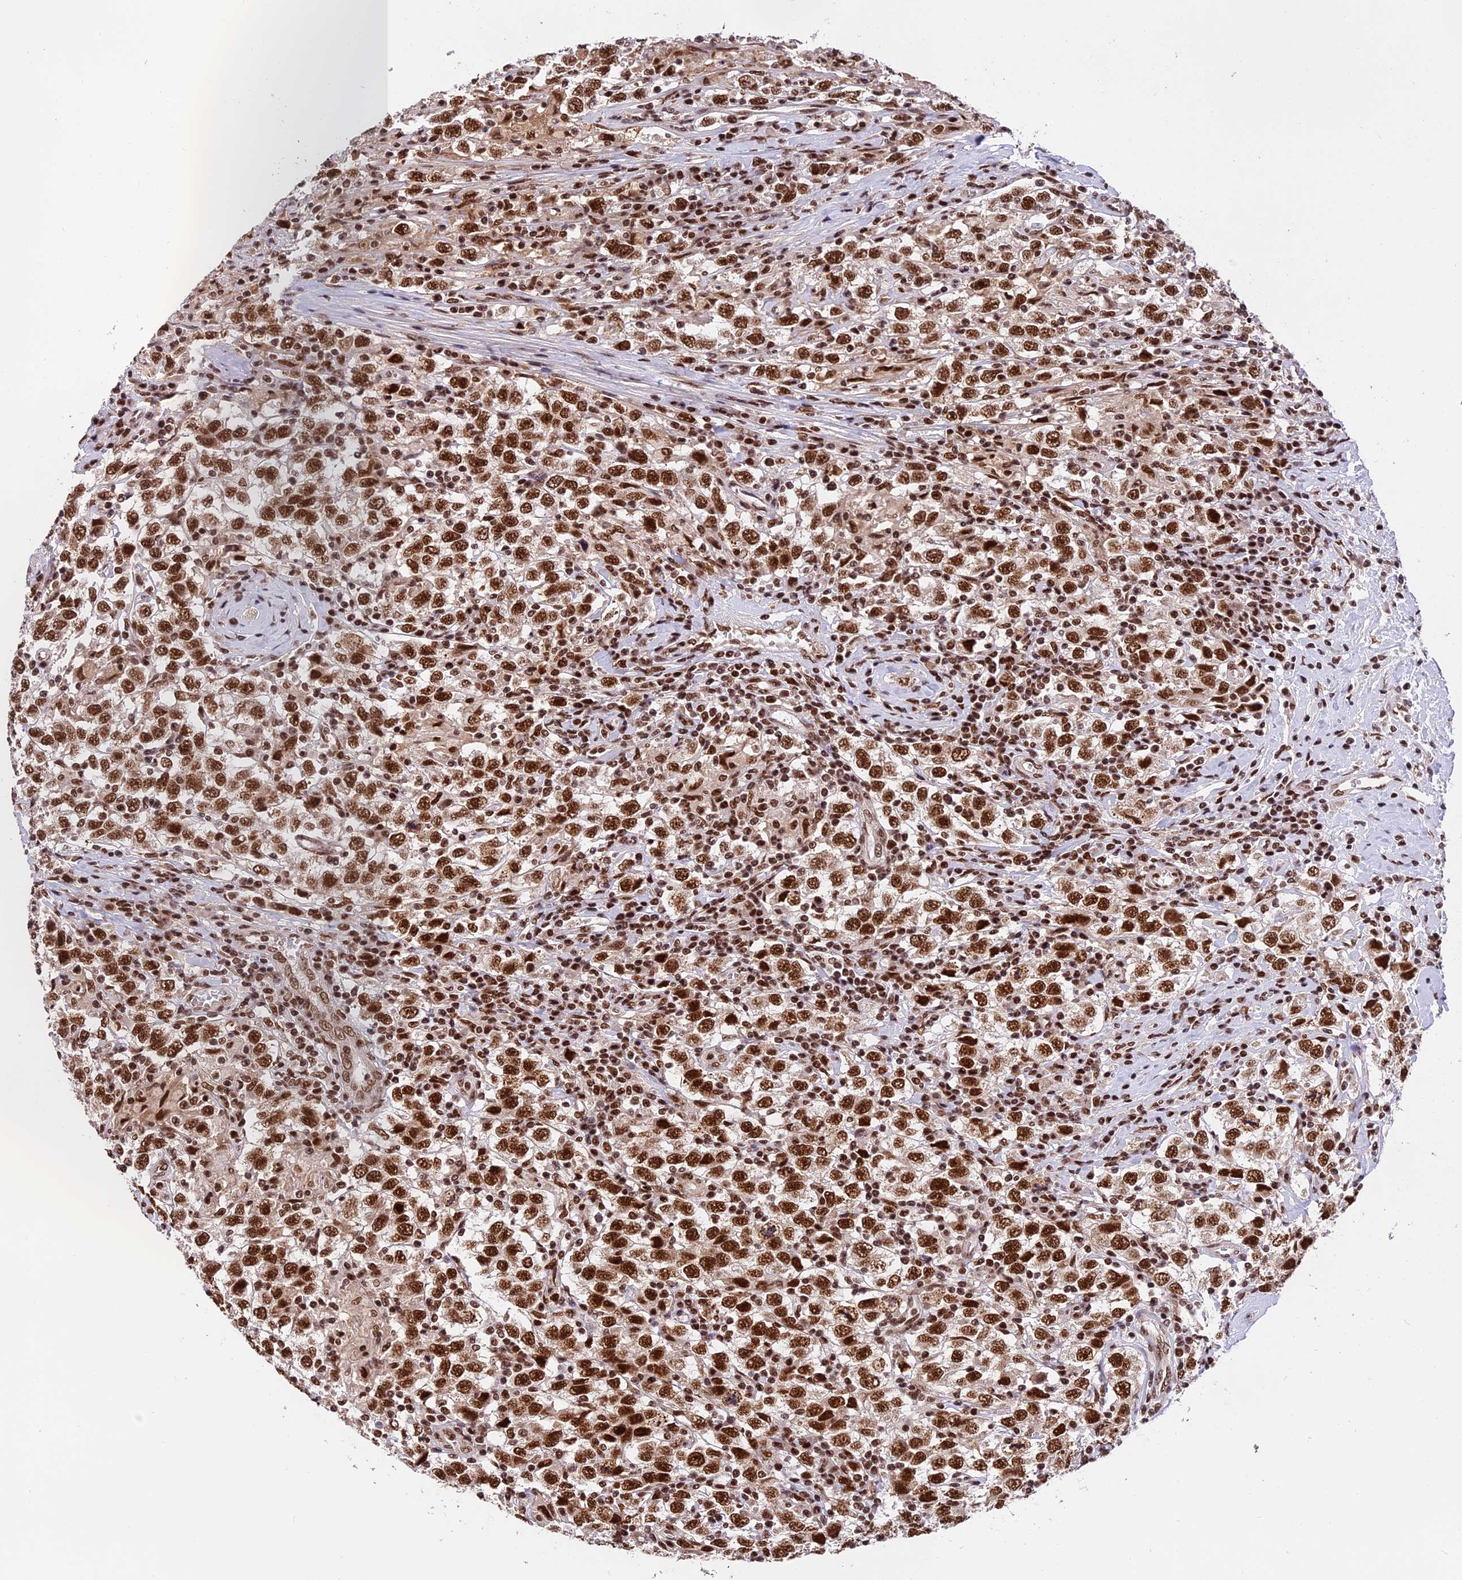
{"staining": {"intensity": "strong", "quantity": ">75%", "location": "nuclear"}, "tissue": "testis cancer", "cell_type": "Tumor cells", "image_type": "cancer", "snomed": [{"axis": "morphology", "description": "Seminoma, NOS"}, {"axis": "topography", "description": "Testis"}], "caption": "Testis seminoma tissue displays strong nuclear staining in approximately >75% of tumor cells, visualized by immunohistochemistry.", "gene": "RAMAC", "patient": {"sex": "male", "age": 41}}